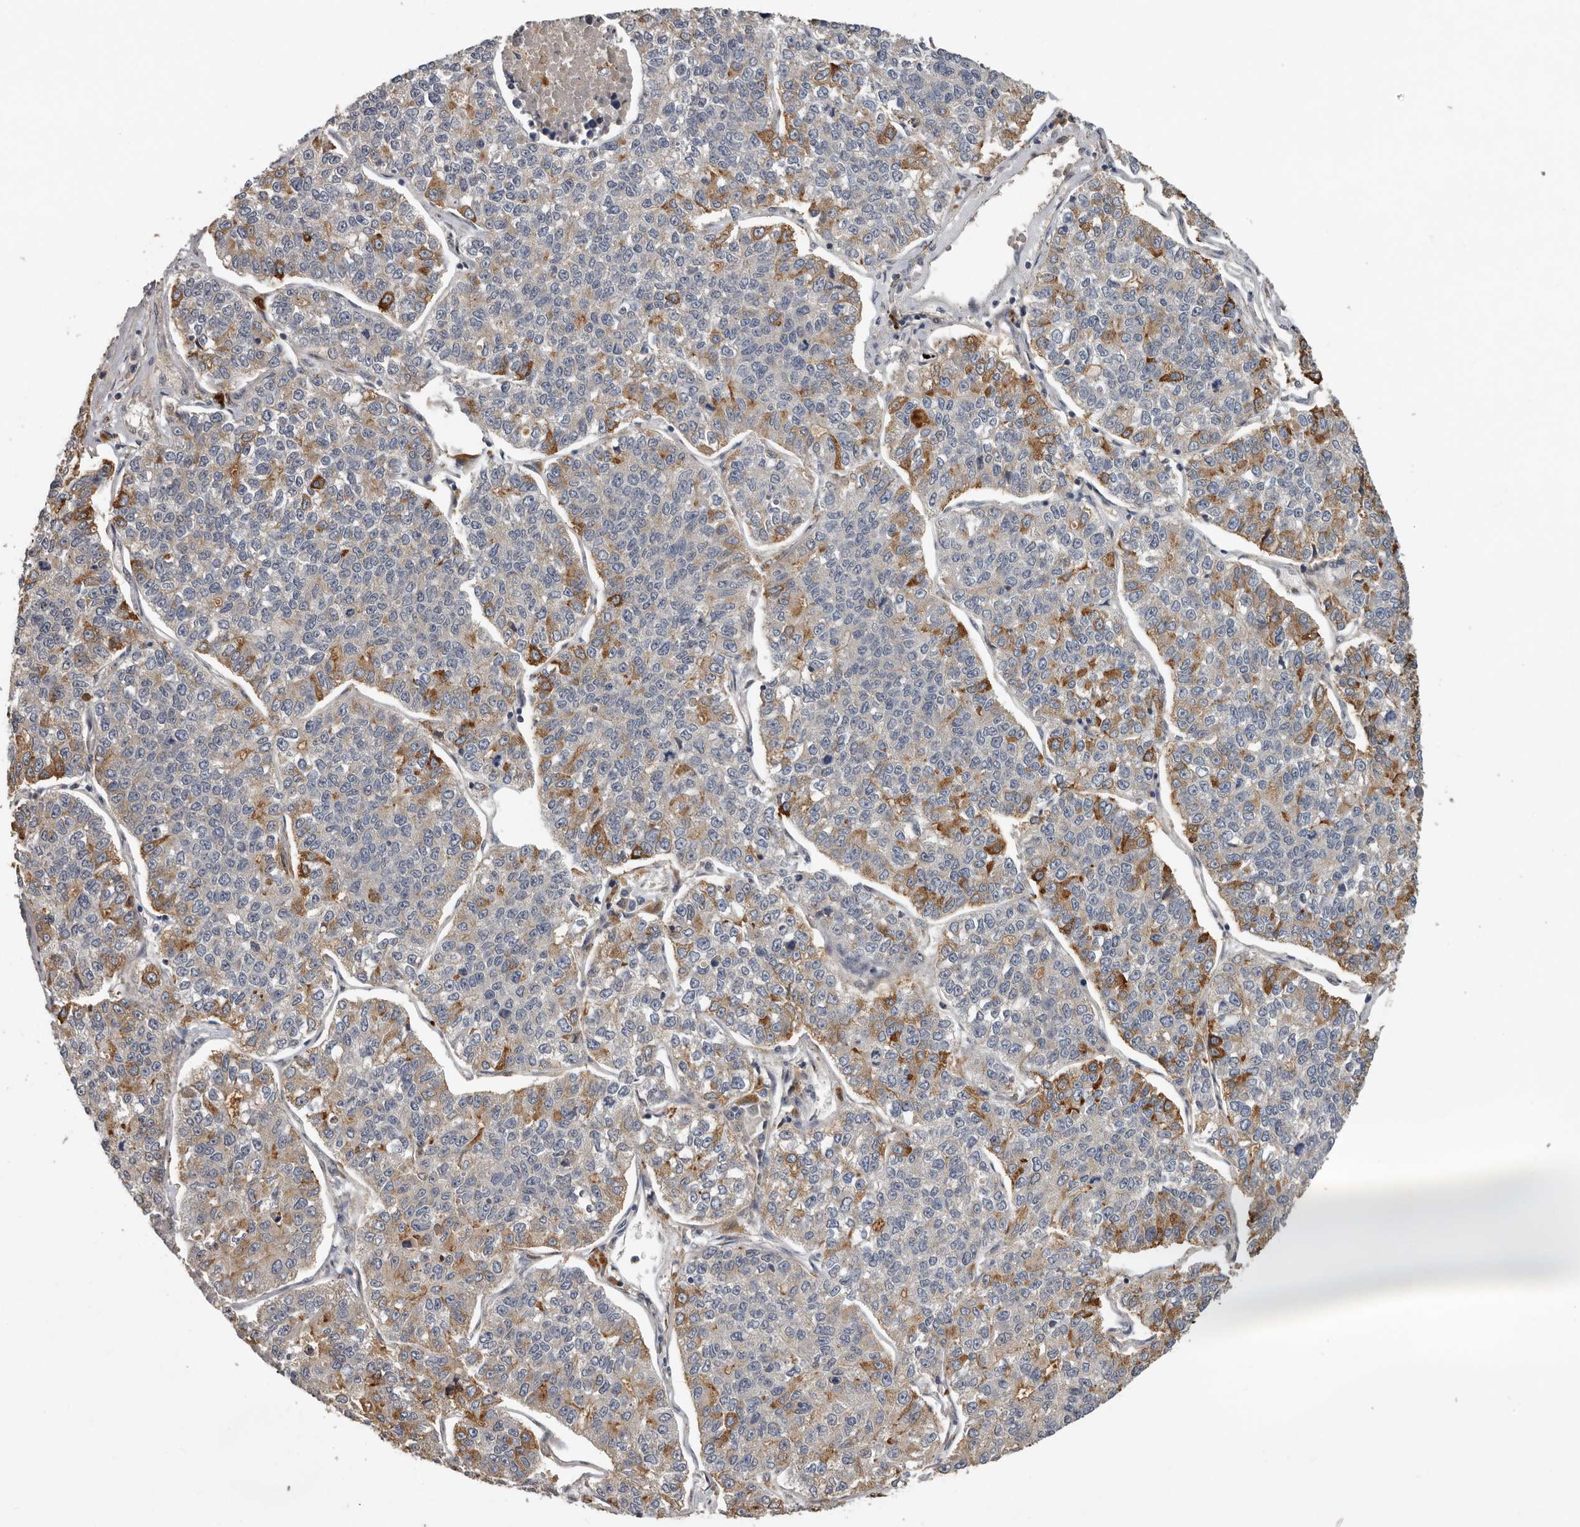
{"staining": {"intensity": "moderate", "quantity": "<25%", "location": "cytoplasmic/membranous"}, "tissue": "lung cancer", "cell_type": "Tumor cells", "image_type": "cancer", "snomed": [{"axis": "morphology", "description": "Adenocarcinoma, NOS"}, {"axis": "topography", "description": "Lung"}], "caption": "Moderate cytoplasmic/membranous positivity is seen in approximately <25% of tumor cells in lung cancer.", "gene": "RNF157", "patient": {"sex": "male", "age": 49}}